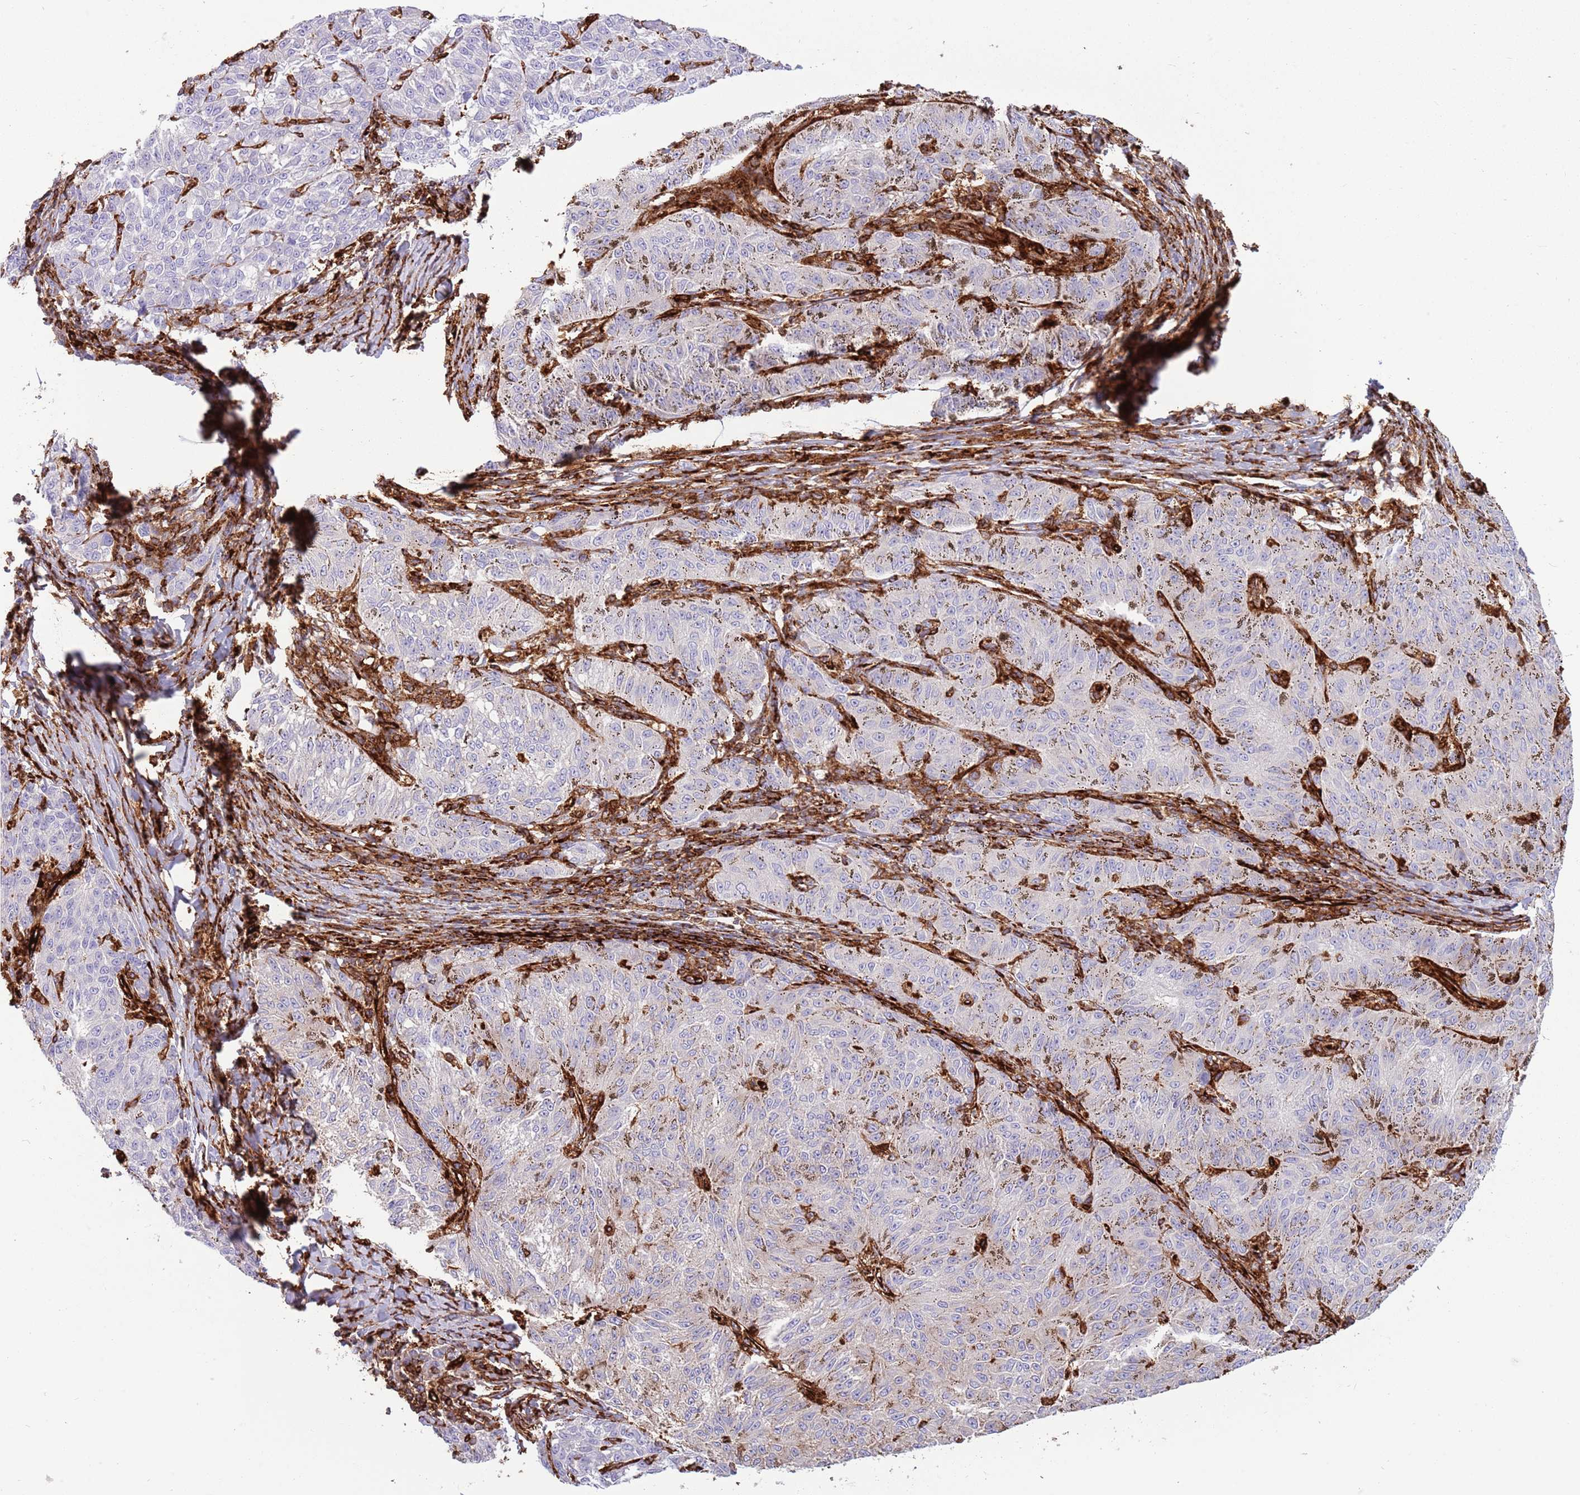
{"staining": {"intensity": "negative", "quantity": "none", "location": "none"}, "tissue": "melanoma", "cell_type": "Tumor cells", "image_type": "cancer", "snomed": [{"axis": "morphology", "description": "Malignant melanoma, NOS"}, {"axis": "topography", "description": "Skin"}], "caption": "Tumor cells show no significant staining in melanoma.", "gene": "KBTBD7", "patient": {"sex": "female", "age": 72}}